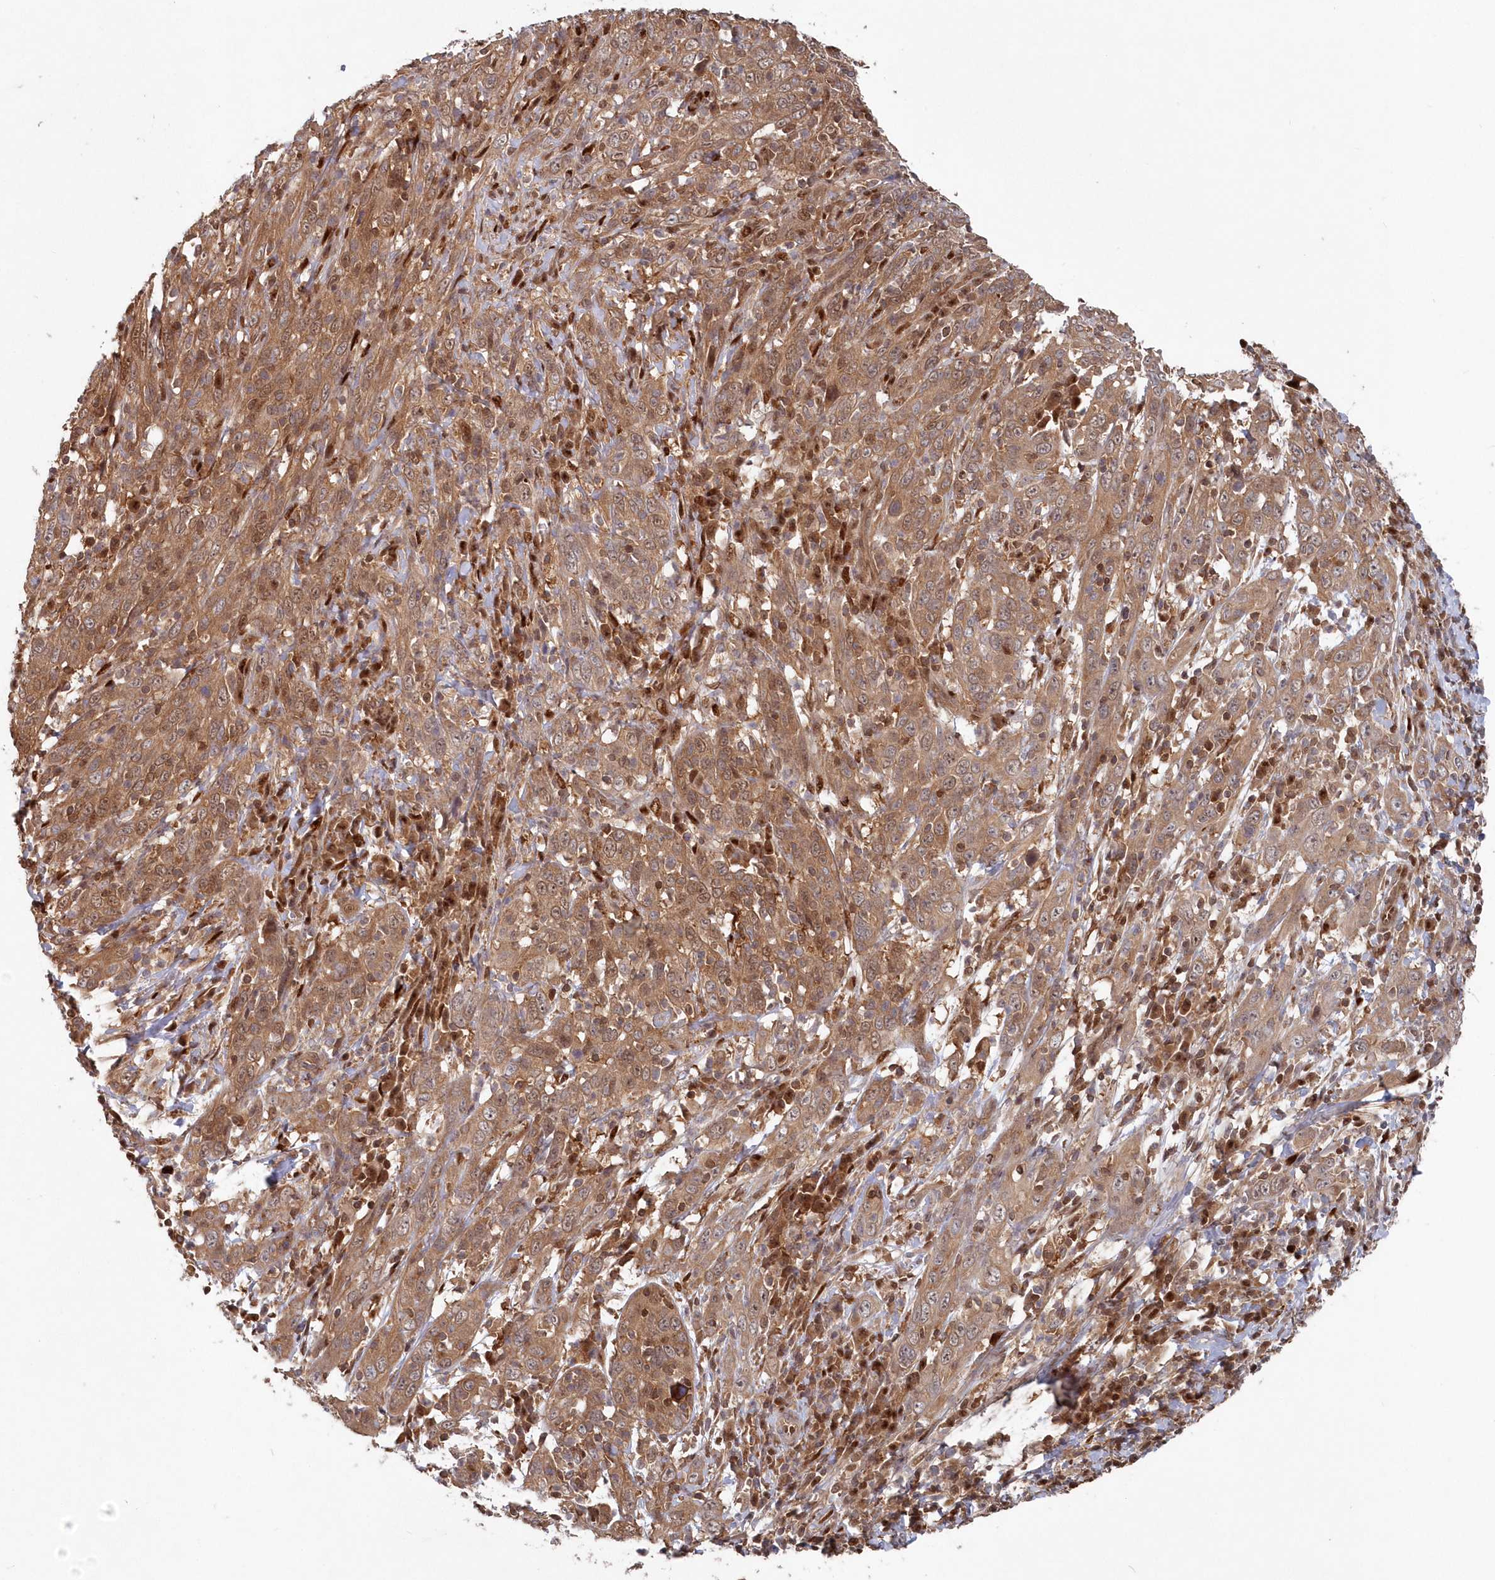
{"staining": {"intensity": "moderate", "quantity": ">75%", "location": "cytoplasmic/membranous,nuclear"}, "tissue": "cervical cancer", "cell_type": "Tumor cells", "image_type": "cancer", "snomed": [{"axis": "morphology", "description": "Squamous cell carcinoma, NOS"}, {"axis": "topography", "description": "Cervix"}], "caption": "Human cervical cancer stained for a protein (brown) demonstrates moderate cytoplasmic/membranous and nuclear positive staining in about >75% of tumor cells.", "gene": "ABHD14B", "patient": {"sex": "female", "age": 46}}